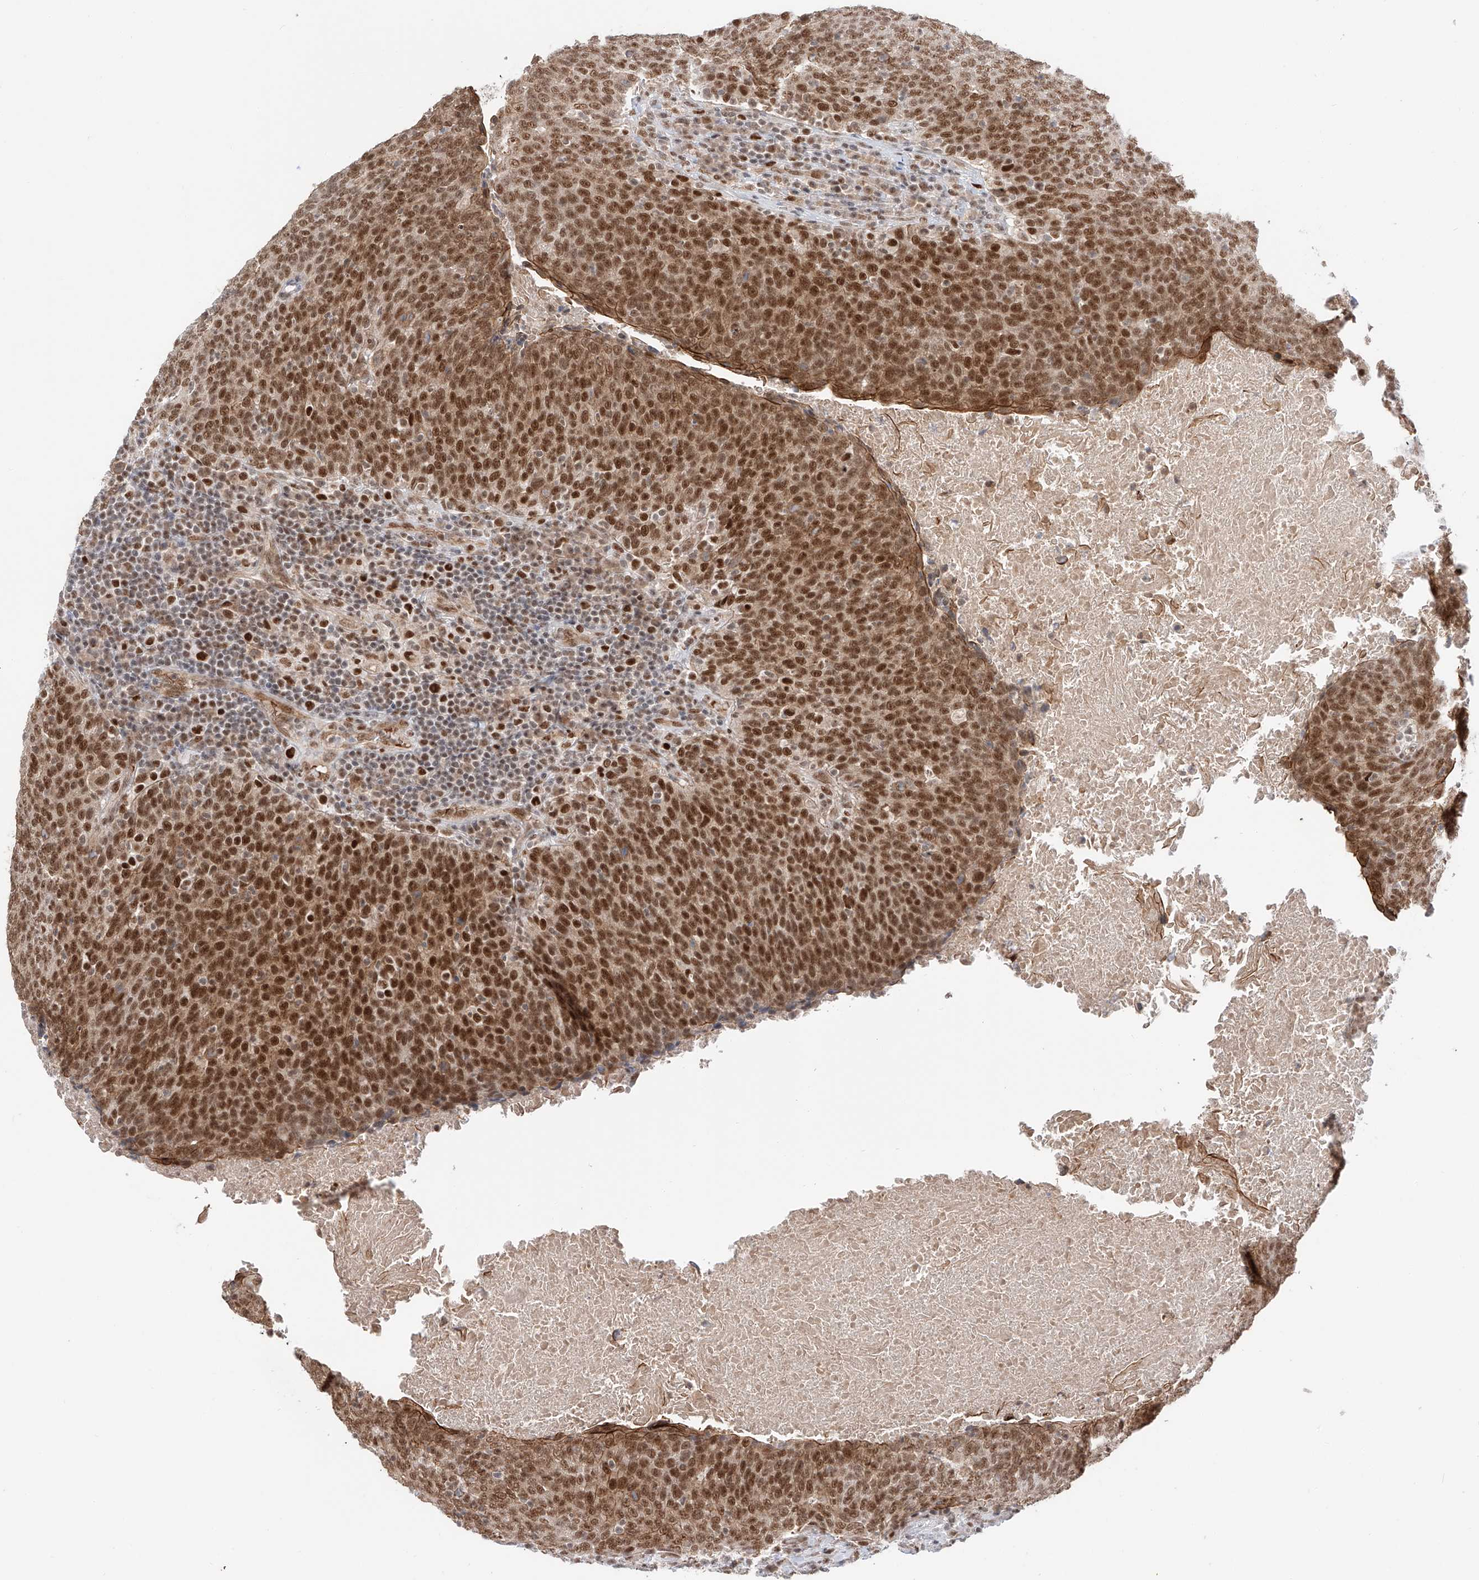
{"staining": {"intensity": "strong", "quantity": ">75%", "location": "cytoplasmic/membranous,nuclear"}, "tissue": "head and neck cancer", "cell_type": "Tumor cells", "image_type": "cancer", "snomed": [{"axis": "morphology", "description": "Squamous cell carcinoma, NOS"}, {"axis": "morphology", "description": "Squamous cell carcinoma, metastatic, NOS"}, {"axis": "topography", "description": "Lymph node"}, {"axis": "topography", "description": "Head-Neck"}], "caption": "Immunohistochemistry histopathology image of human head and neck cancer (metastatic squamous cell carcinoma) stained for a protein (brown), which shows high levels of strong cytoplasmic/membranous and nuclear expression in about >75% of tumor cells.", "gene": "POGK", "patient": {"sex": "male", "age": 62}}